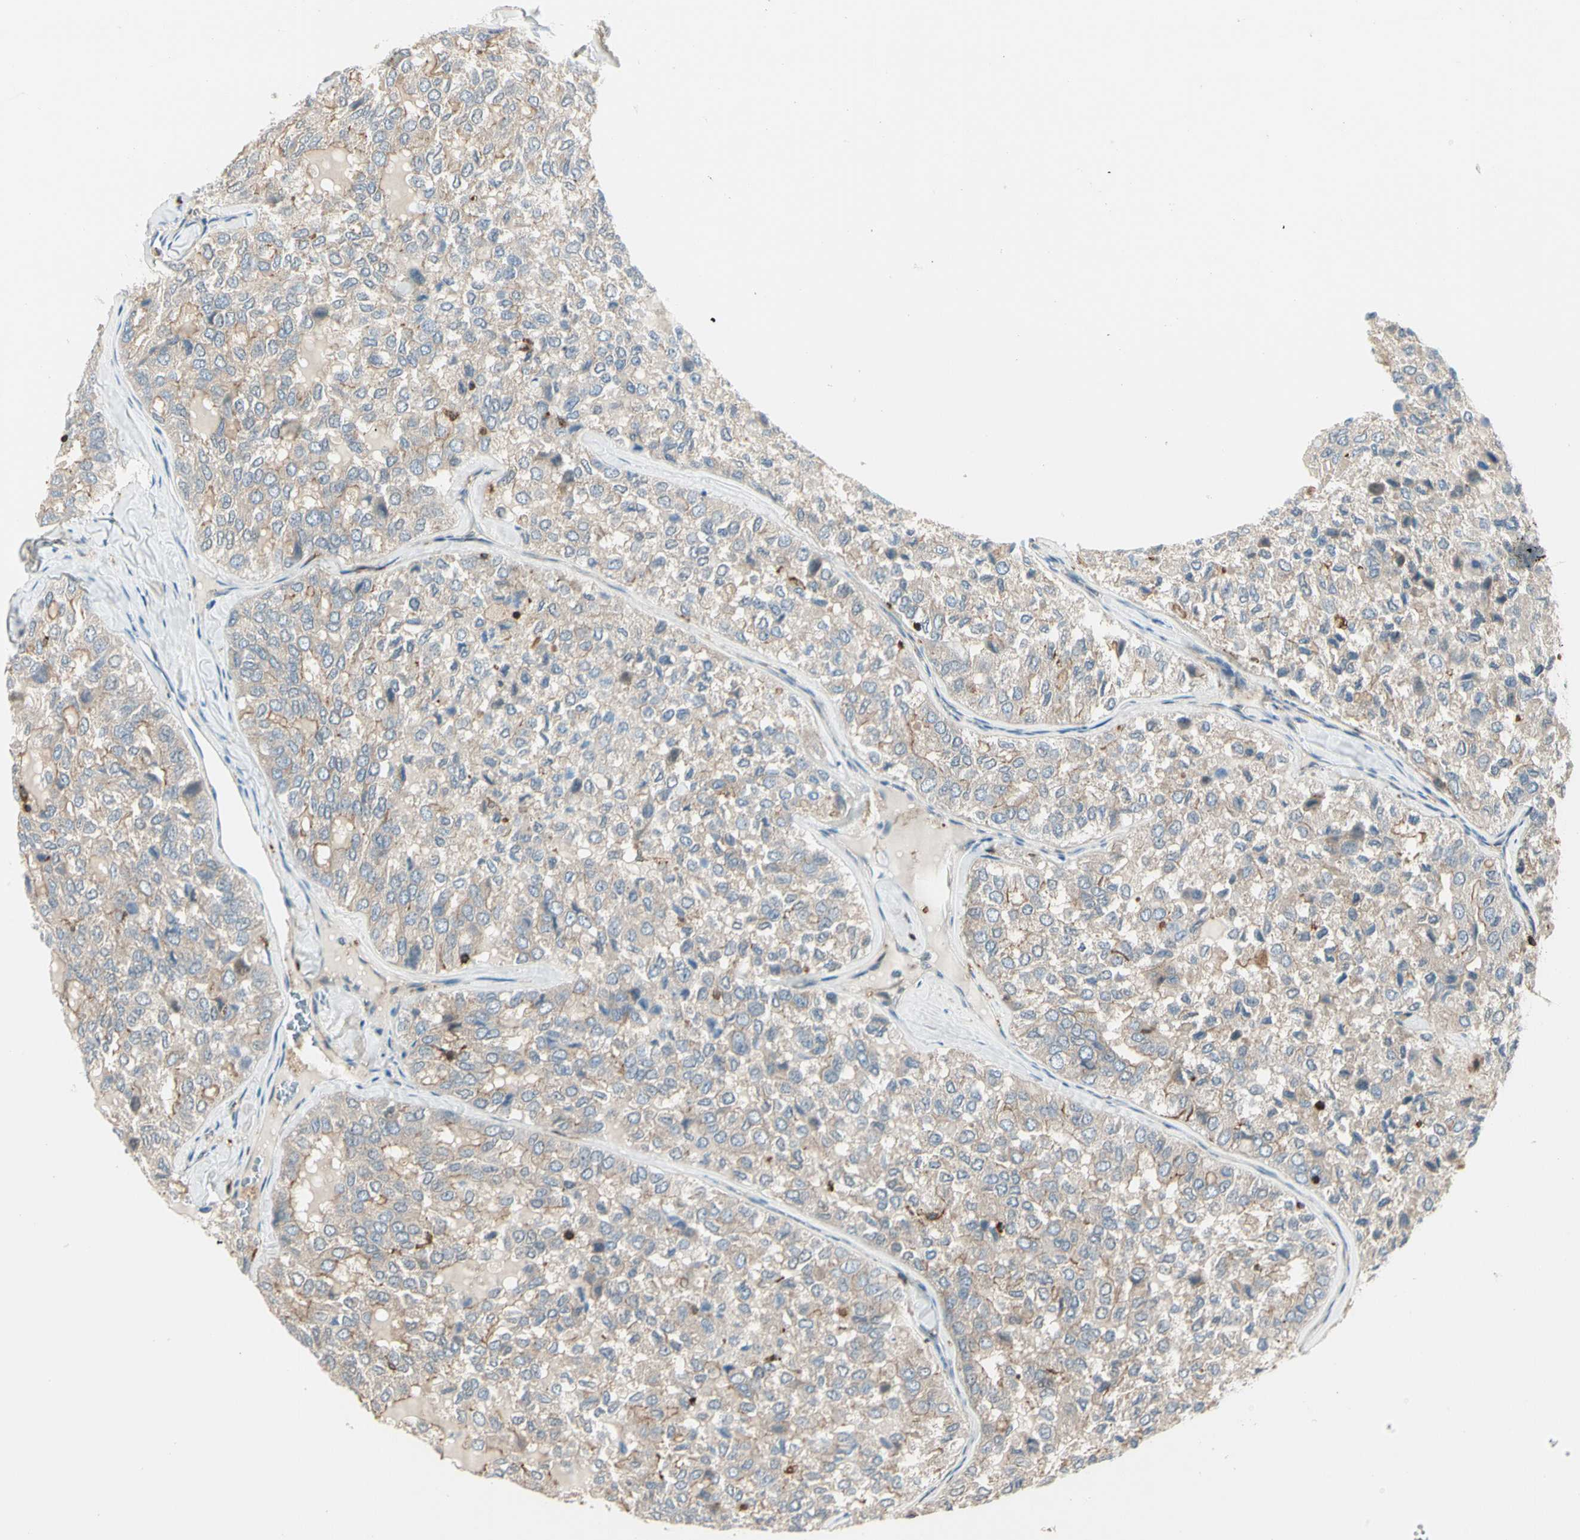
{"staining": {"intensity": "weak", "quantity": "25%-75%", "location": "cytoplasmic/membranous"}, "tissue": "thyroid cancer", "cell_type": "Tumor cells", "image_type": "cancer", "snomed": [{"axis": "morphology", "description": "Follicular adenoma carcinoma, NOS"}, {"axis": "topography", "description": "Thyroid gland"}], "caption": "Tumor cells show weak cytoplasmic/membranous staining in about 25%-75% of cells in follicular adenoma carcinoma (thyroid). Nuclei are stained in blue.", "gene": "CAPZA2", "patient": {"sex": "male", "age": 75}}